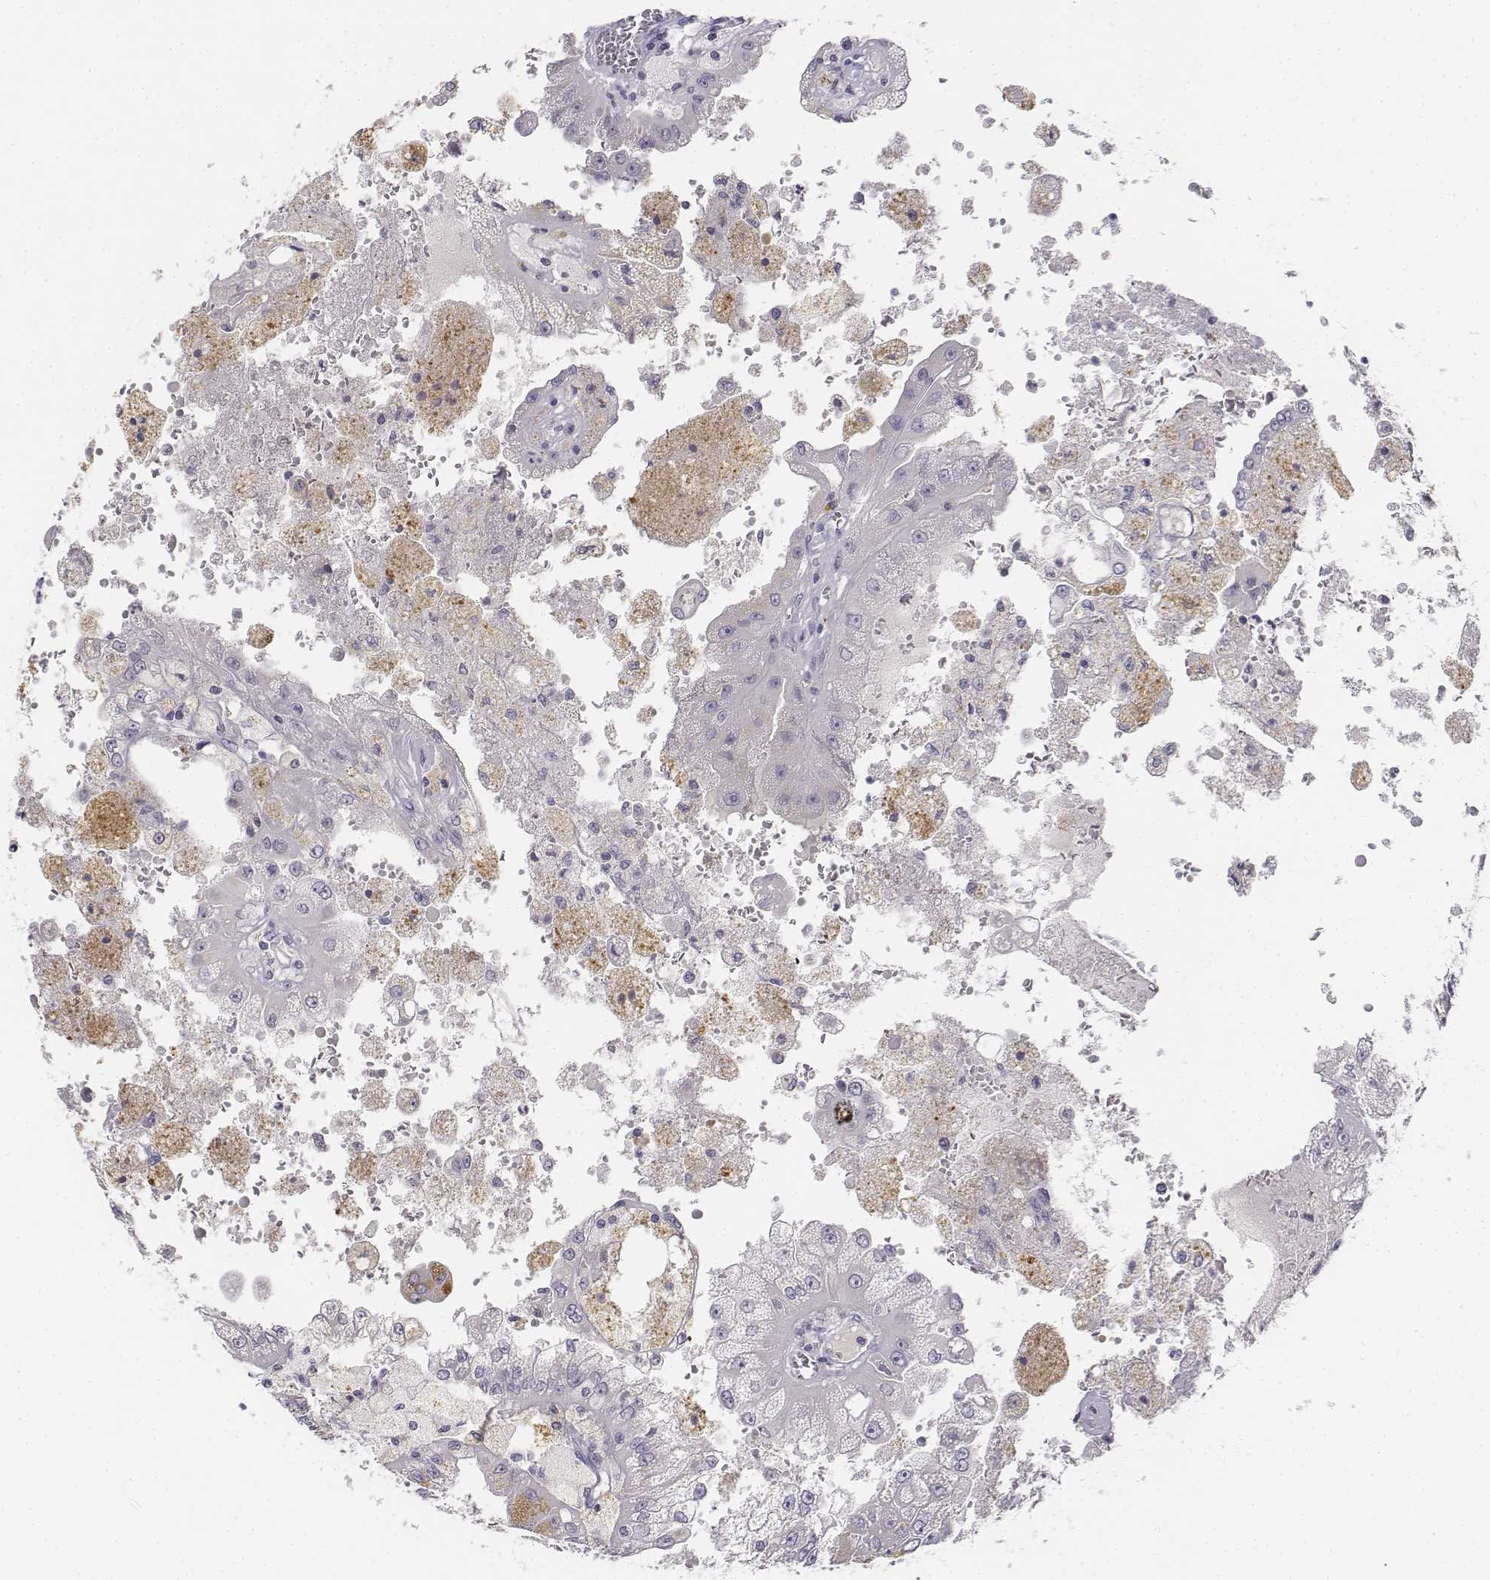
{"staining": {"intensity": "negative", "quantity": "none", "location": "none"}, "tissue": "renal cancer", "cell_type": "Tumor cells", "image_type": "cancer", "snomed": [{"axis": "morphology", "description": "Adenocarcinoma, NOS"}, {"axis": "topography", "description": "Kidney"}], "caption": "There is no significant staining in tumor cells of adenocarcinoma (renal).", "gene": "UCN2", "patient": {"sex": "male", "age": 58}}